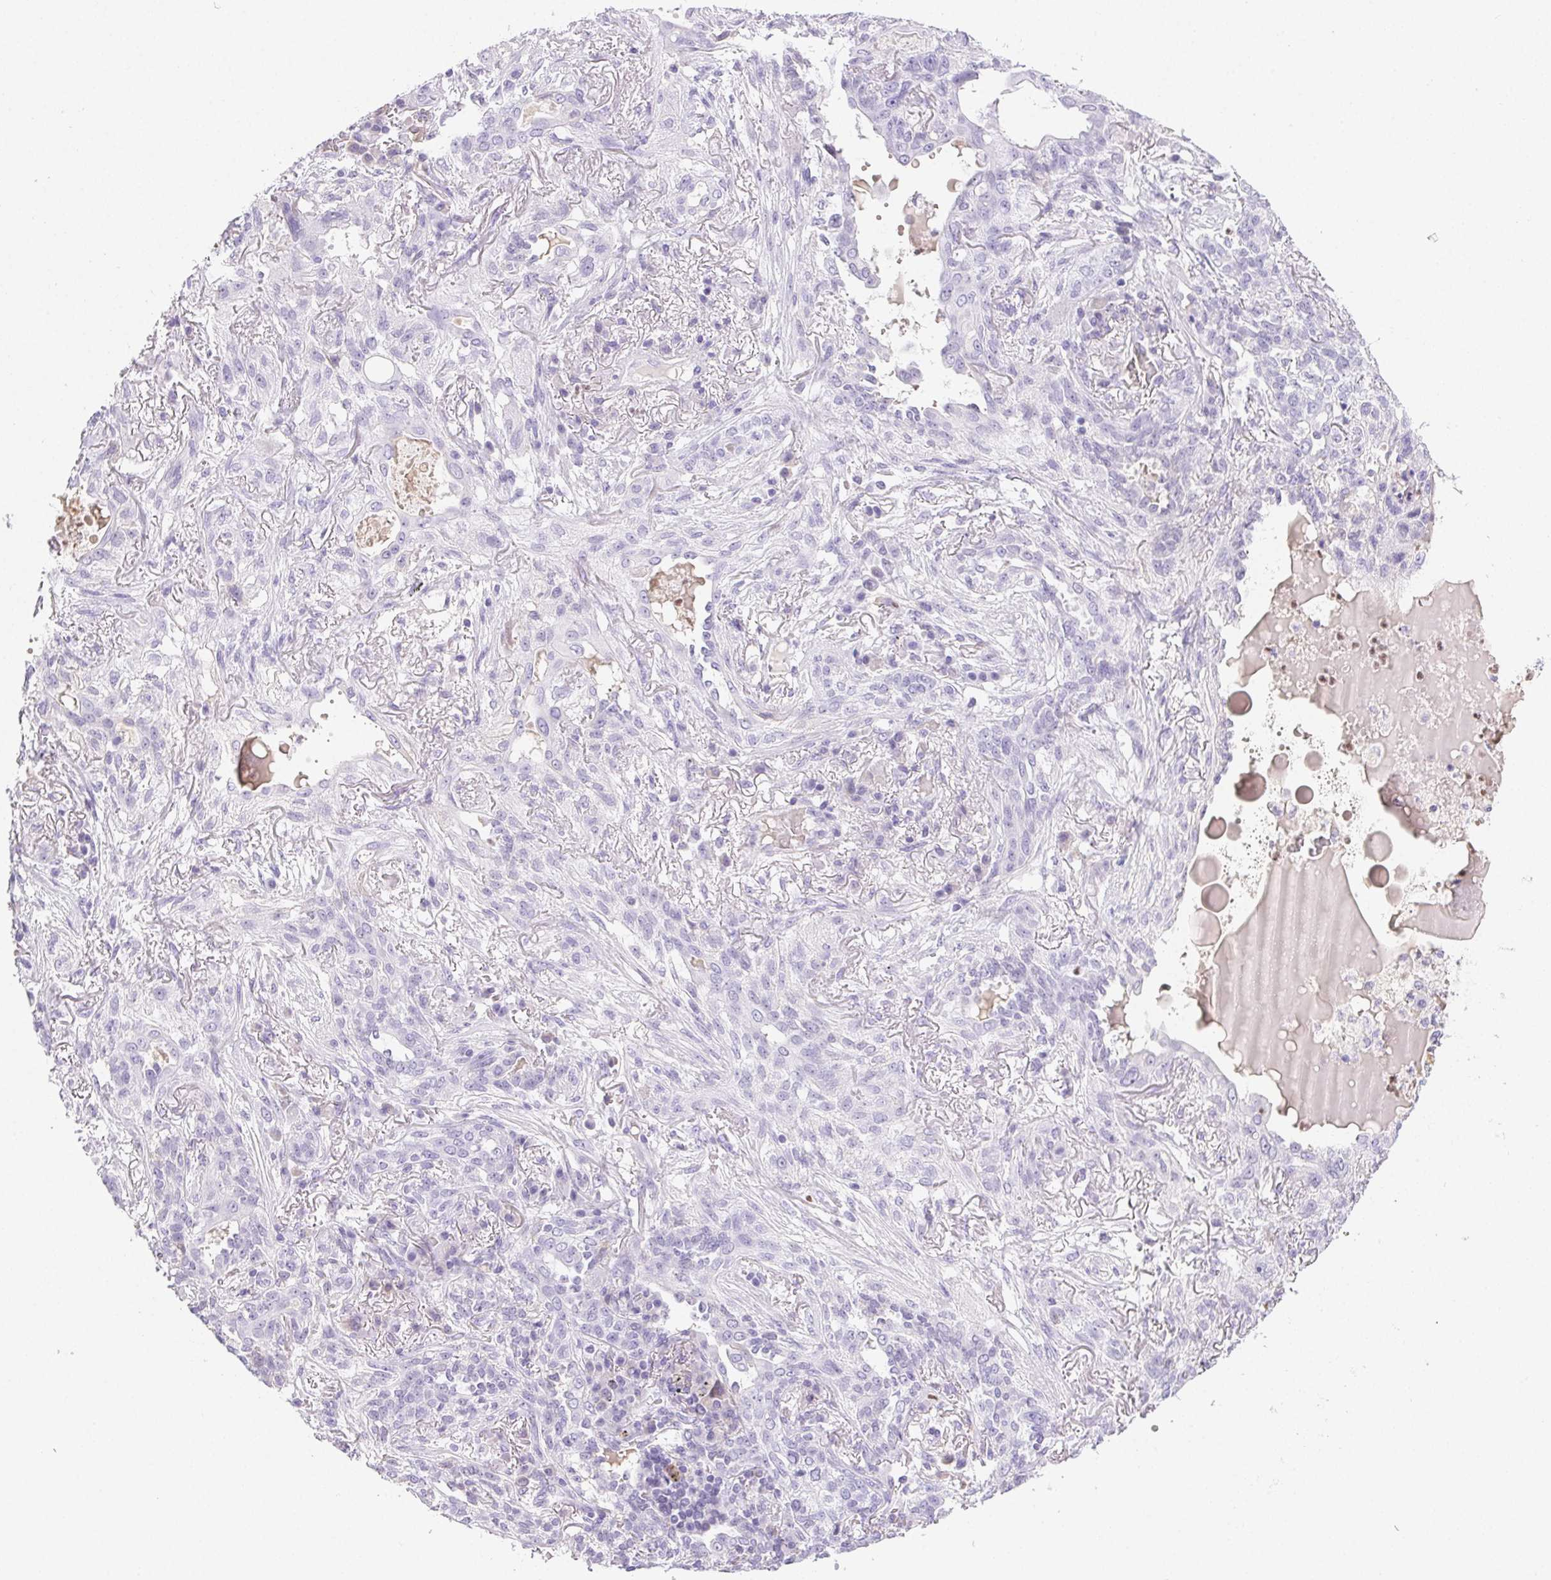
{"staining": {"intensity": "negative", "quantity": "none", "location": "none"}, "tissue": "lung cancer", "cell_type": "Tumor cells", "image_type": "cancer", "snomed": [{"axis": "morphology", "description": "Squamous cell carcinoma, NOS"}, {"axis": "topography", "description": "Lung"}], "caption": "Immunohistochemistry image of human lung squamous cell carcinoma stained for a protein (brown), which exhibits no staining in tumor cells.", "gene": "PADI4", "patient": {"sex": "female", "age": 70}}